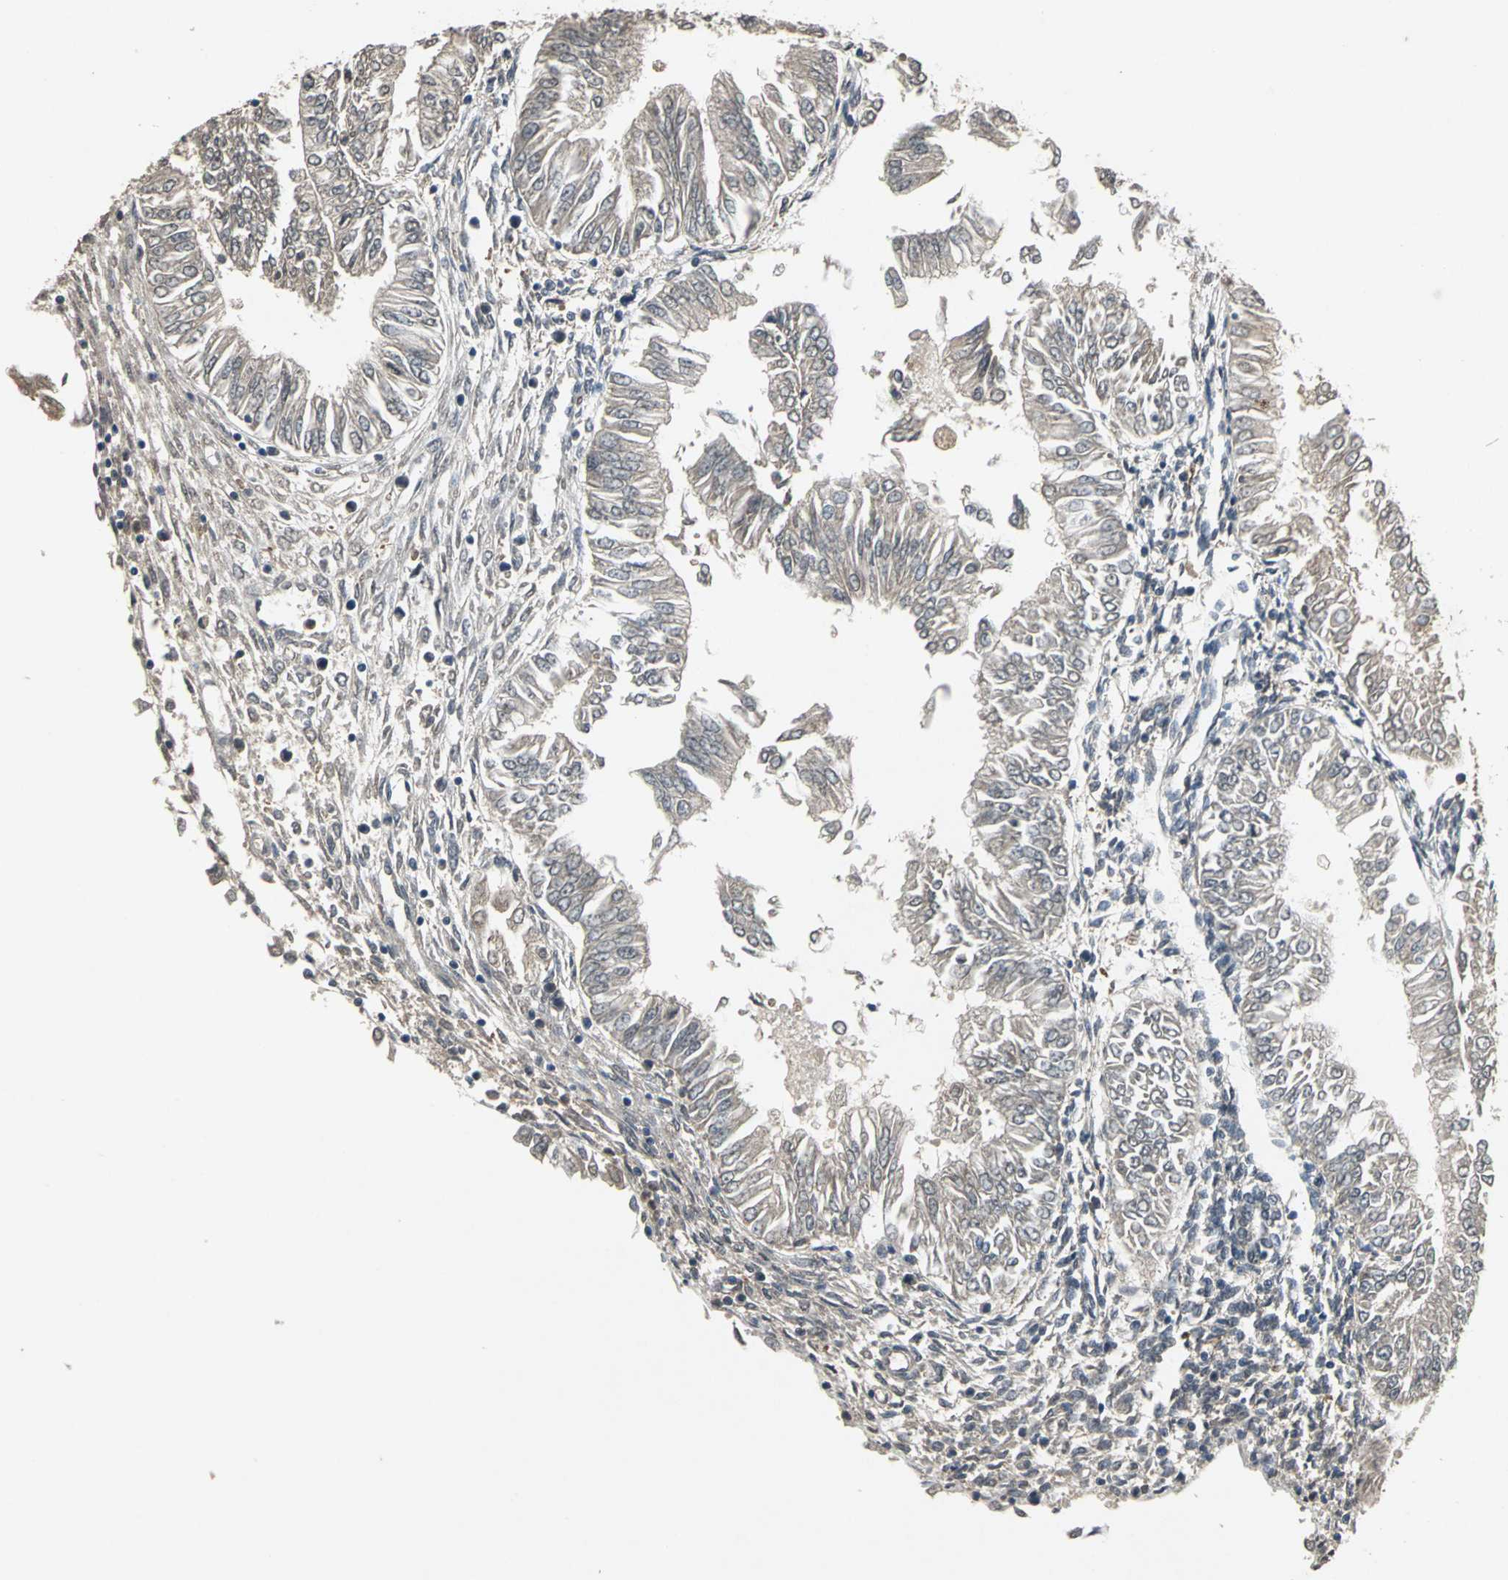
{"staining": {"intensity": "weak", "quantity": ">75%", "location": "cytoplasmic/membranous"}, "tissue": "endometrial cancer", "cell_type": "Tumor cells", "image_type": "cancer", "snomed": [{"axis": "morphology", "description": "Adenocarcinoma, NOS"}, {"axis": "topography", "description": "Endometrium"}], "caption": "Human adenocarcinoma (endometrial) stained for a protein (brown) demonstrates weak cytoplasmic/membranous positive positivity in about >75% of tumor cells.", "gene": "PYCARD", "patient": {"sex": "female", "age": 53}}